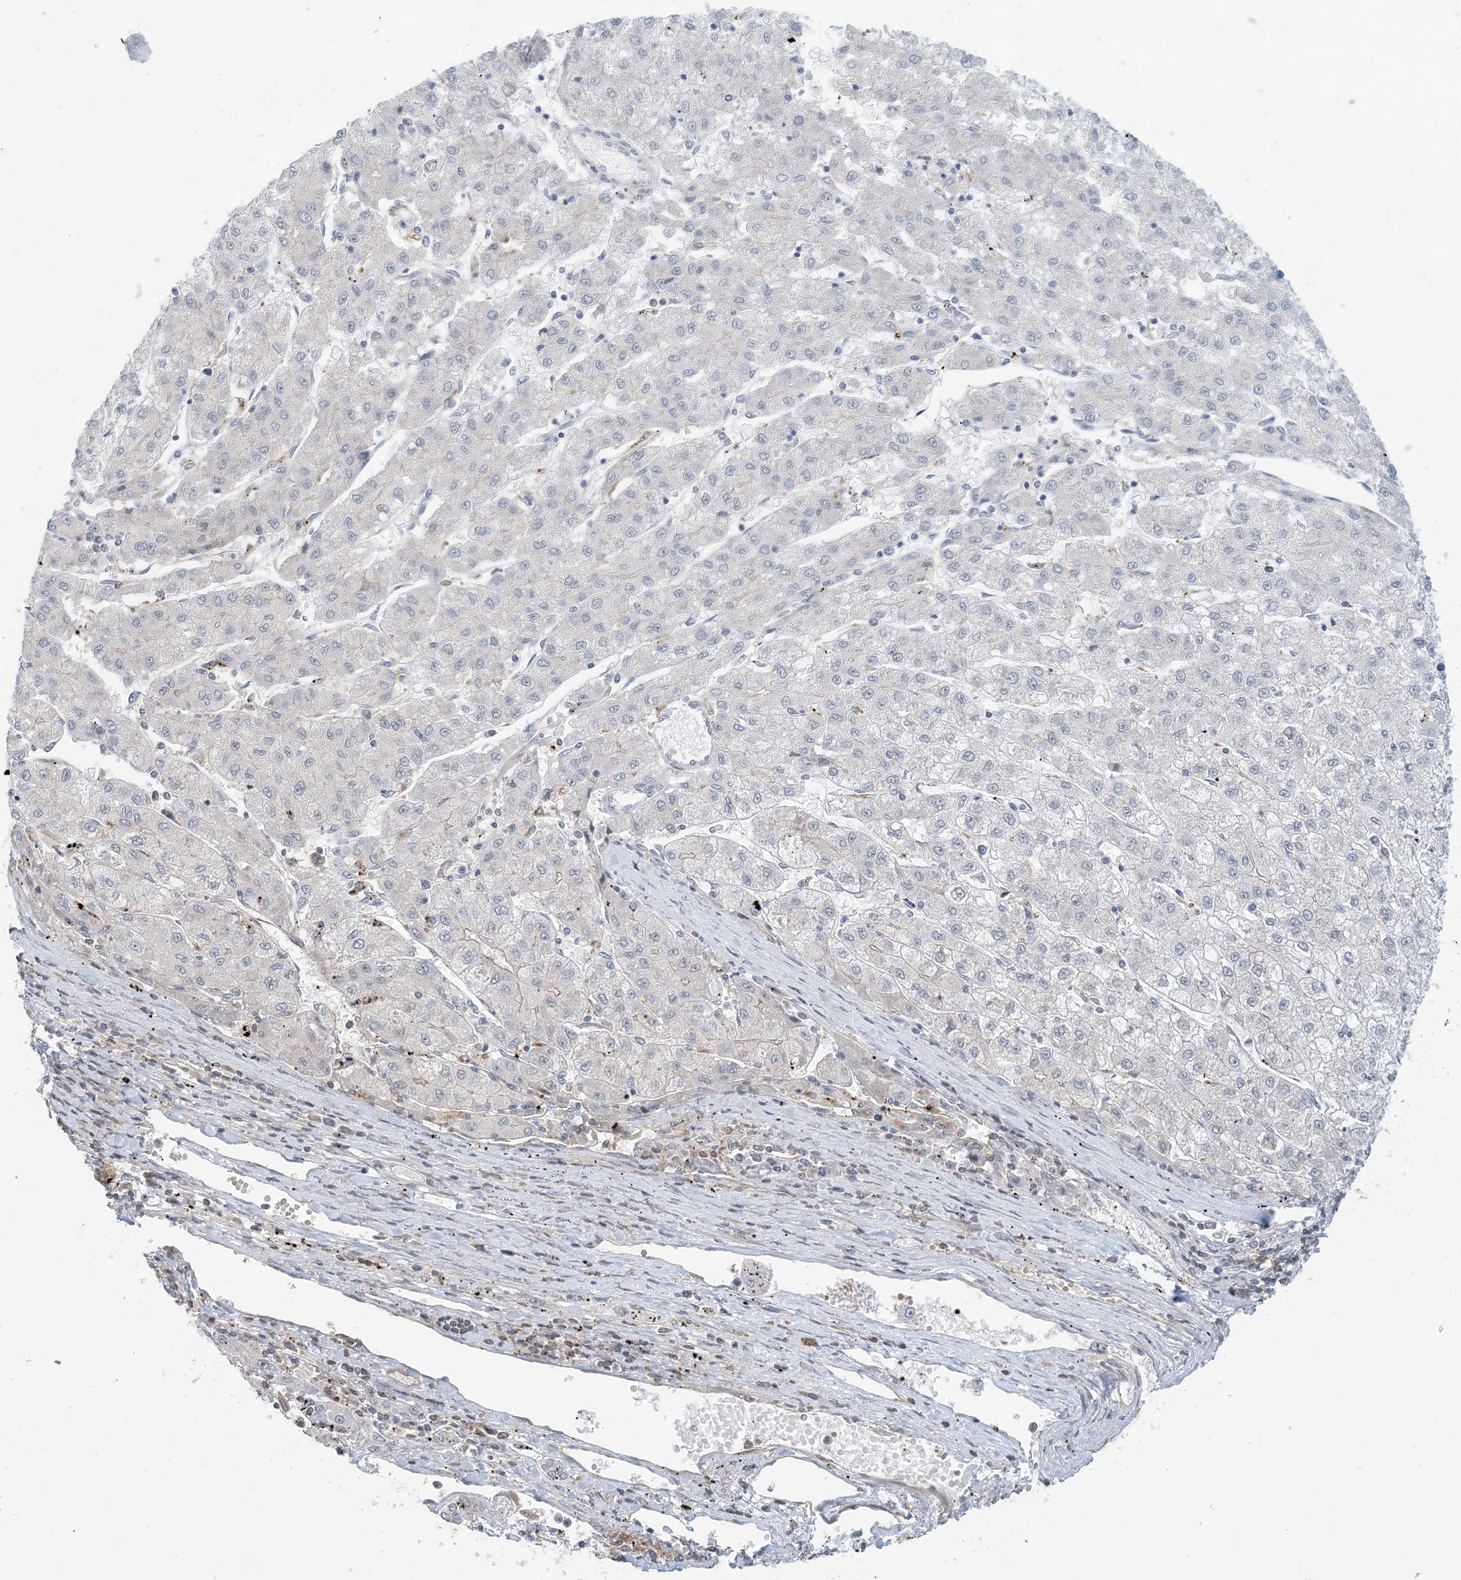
{"staining": {"intensity": "negative", "quantity": "none", "location": "none"}, "tissue": "liver cancer", "cell_type": "Tumor cells", "image_type": "cancer", "snomed": [{"axis": "morphology", "description": "Carcinoma, Hepatocellular, NOS"}, {"axis": "topography", "description": "Liver"}], "caption": "There is no significant staining in tumor cells of liver cancer.", "gene": "ATP13A2", "patient": {"sex": "male", "age": 72}}